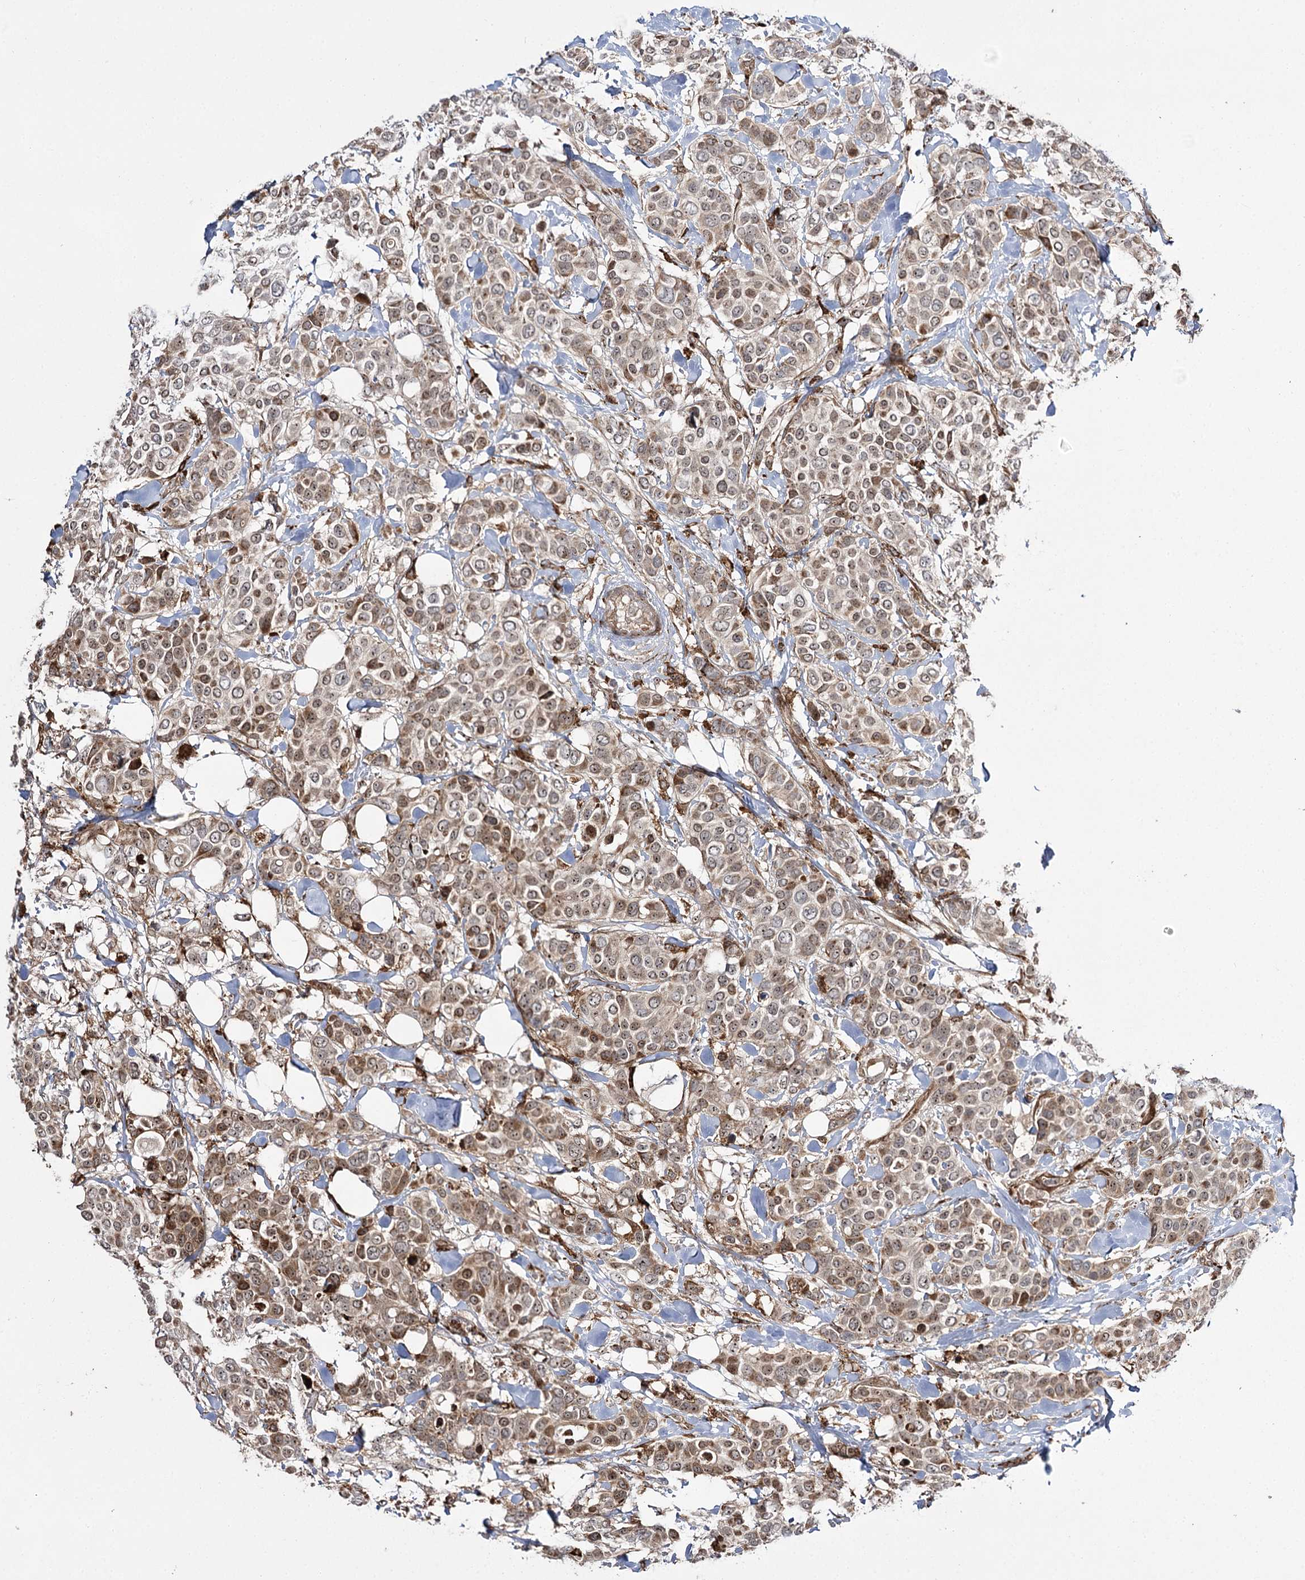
{"staining": {"intensity": "weak", "quantity": ">75%", "location": "cytoplasmic/membranous,nuclear"}, "tissue": "breast cancer", "cell_type": "Tumor cells", "image_type": "cancer", "snomed": [{"axis": "morphology", "description": "Lobular carcinoma"}, {"axis": "topography", "description": "Breast"}], "caption": "A micrograph showing weak cytoplasmic/membranous and nuclear staining in about >75% of tumor cells in breast lobular carcinoma, as visualized by brown immunohistochemical staining.", "gene": "FANCL", "patient": {"sex": "female", "age": 51}}